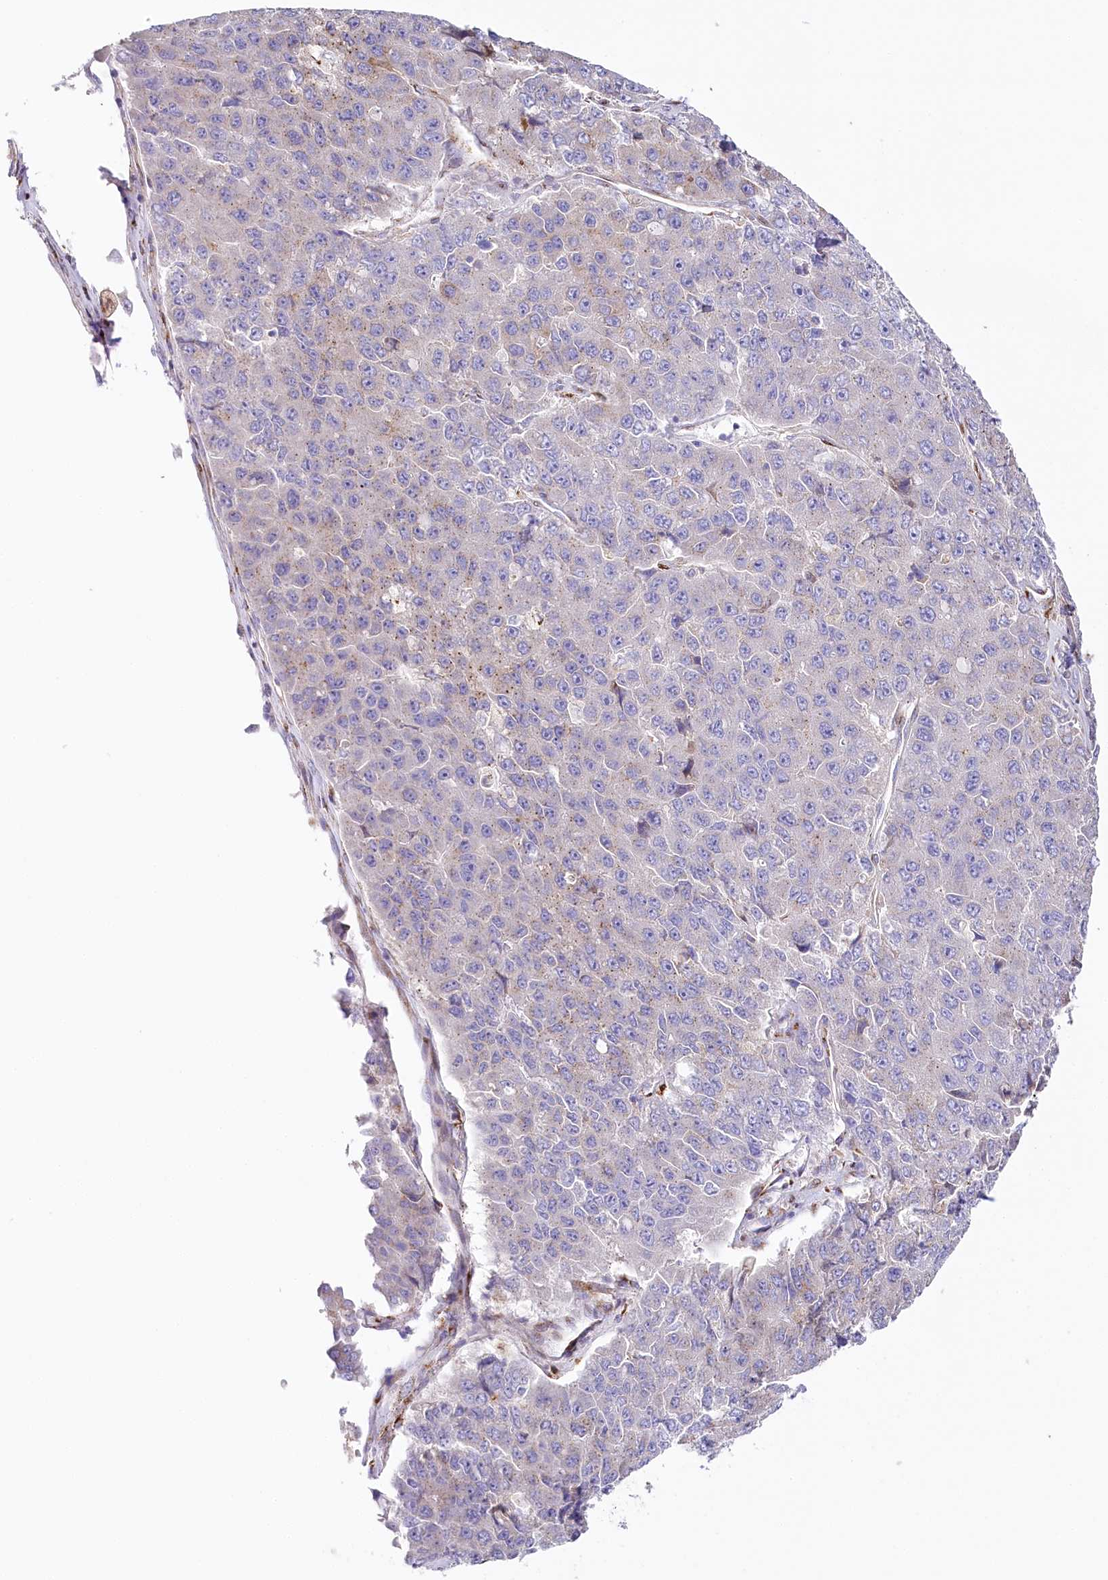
{"staining": {"intensity": "weak", "quantity": "25%-75%", "location": "cytoplasmic/membranous"}, "tissue": "pancreatic cancer", "cell_type": "Tumor cells", "image_type": "cancer", "snomed": [{"axis": "morphology", "description": "Adenocarcinoma, NOS"}, {"axis": "topography", "description": "Pancreas"}], "caption": "Protein staining of pancreatic cancer tissue demonstrates weak cytoplasmic/membranous positivity in approximately 25%-75% of tumor cells. Immunohistochemistry stains the protein of interest in brown and the nuclei are stained blue.", "gene": "ABRAXAS2", "patient": {"sex": "male", "age": 50}}